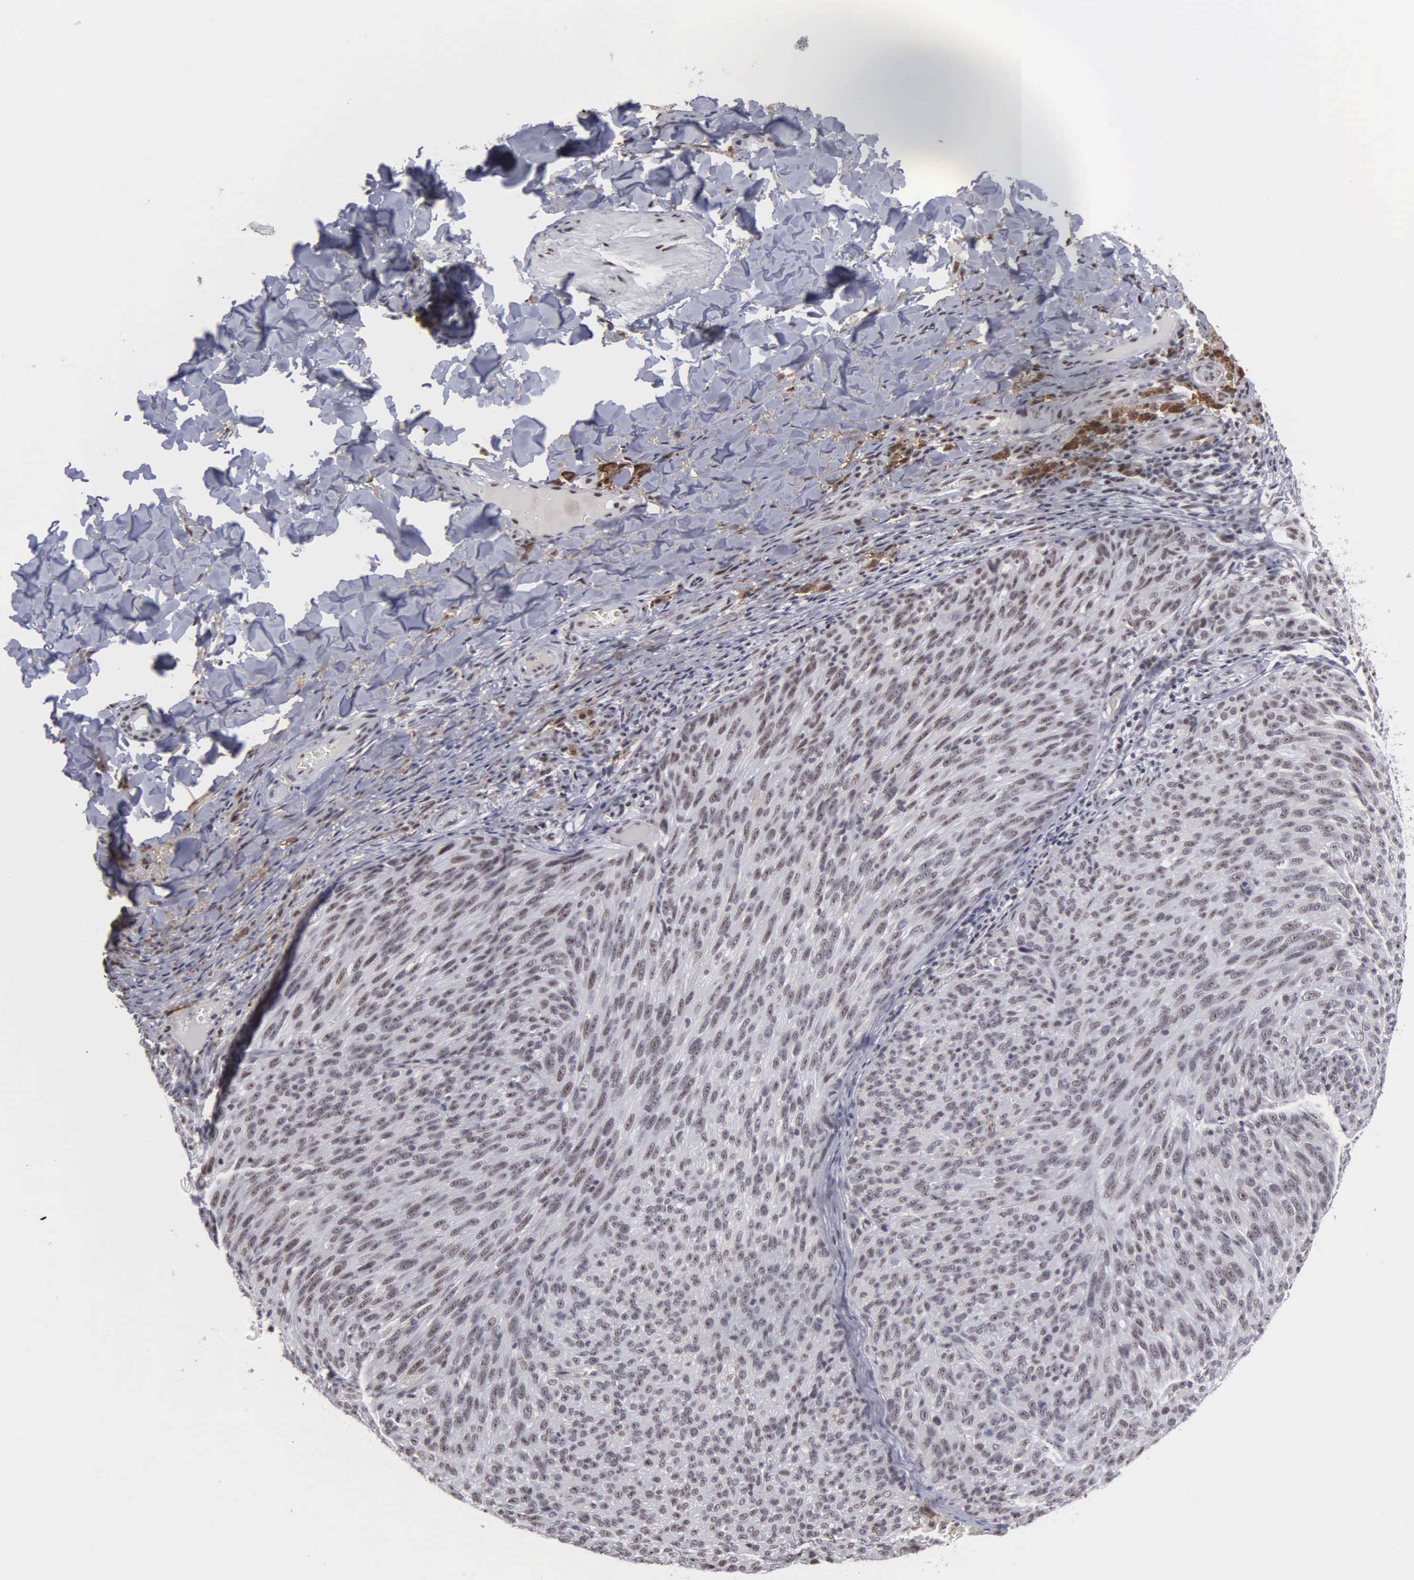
{"staining": {"intensity": "weak", "quantity": "<25%", "location": "nuclear"}, "tissue": "melanoma", "cell_type": "Tumor cells", "image_type": "cancer", "snomed": [{"axis": "morphology", "description": "Malignant melanoma, NOS"}, {"axis": "topography", "description": "Skin"}], "caption": "Immunohistochemical staining of human malignant melanoma shows no significant positivity in tumor cells.", "gene": "KIAA0586", "patient": {"sex": "male", "age": 76}}